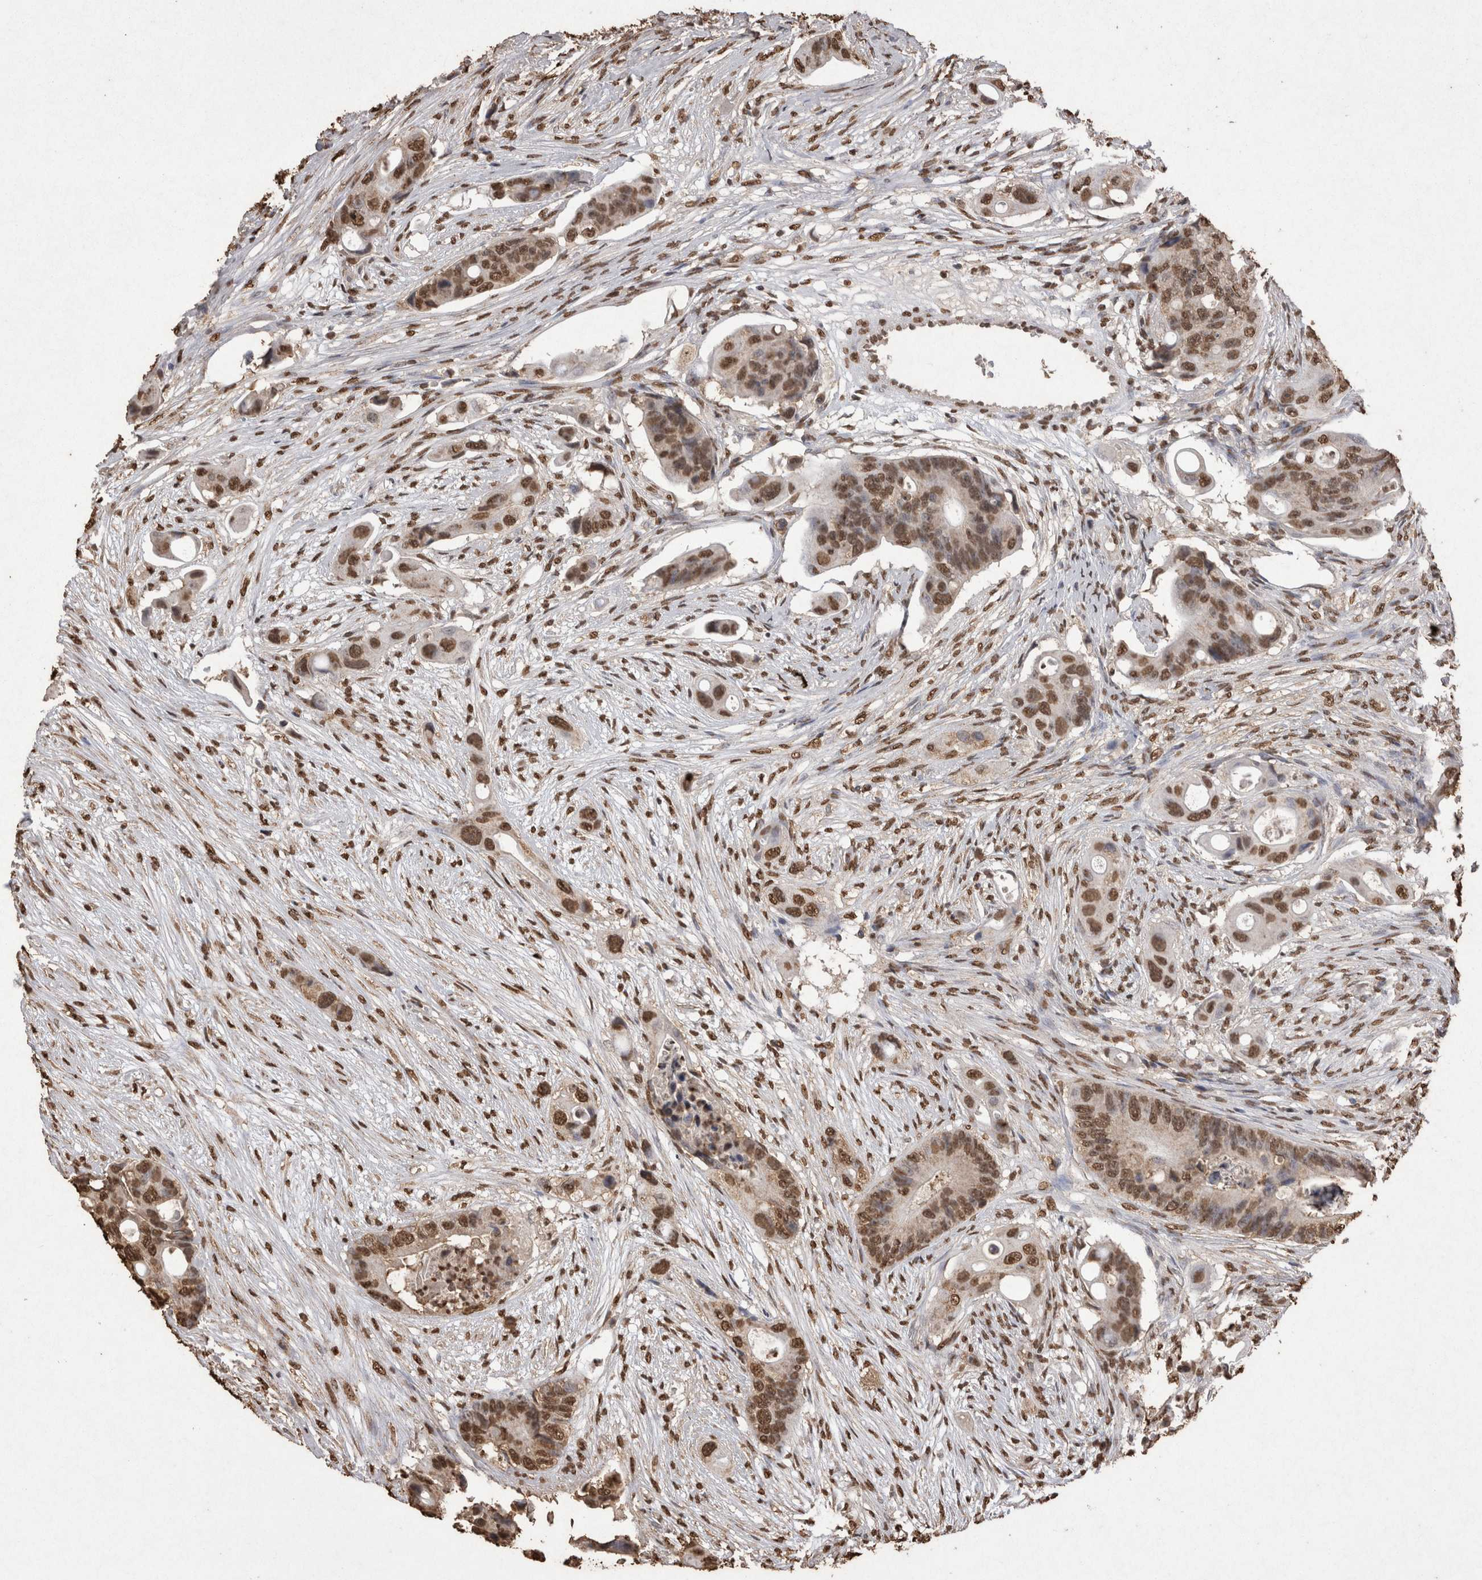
{"staining": {"intensity": "moderate", "quantity": ">75%", "location": "nuclear"}, "tissue": "colorectal cancer", "cell_type": "Tumor cells", "image_type": "cancer", "snomed": [{"axis": "morphology", "description": "Adenocarcinoma, NOS"}, {"axis": "topography", "description": "Colon"}], "caption": "Immunohistochemistry (IHC) (DAB) staining of human colorectal cancer shows moderate nuclear protein expression in about >75% of tumor cells.", "gene": "POU5F1", "patient": {"sex": "female", "age": 57}}